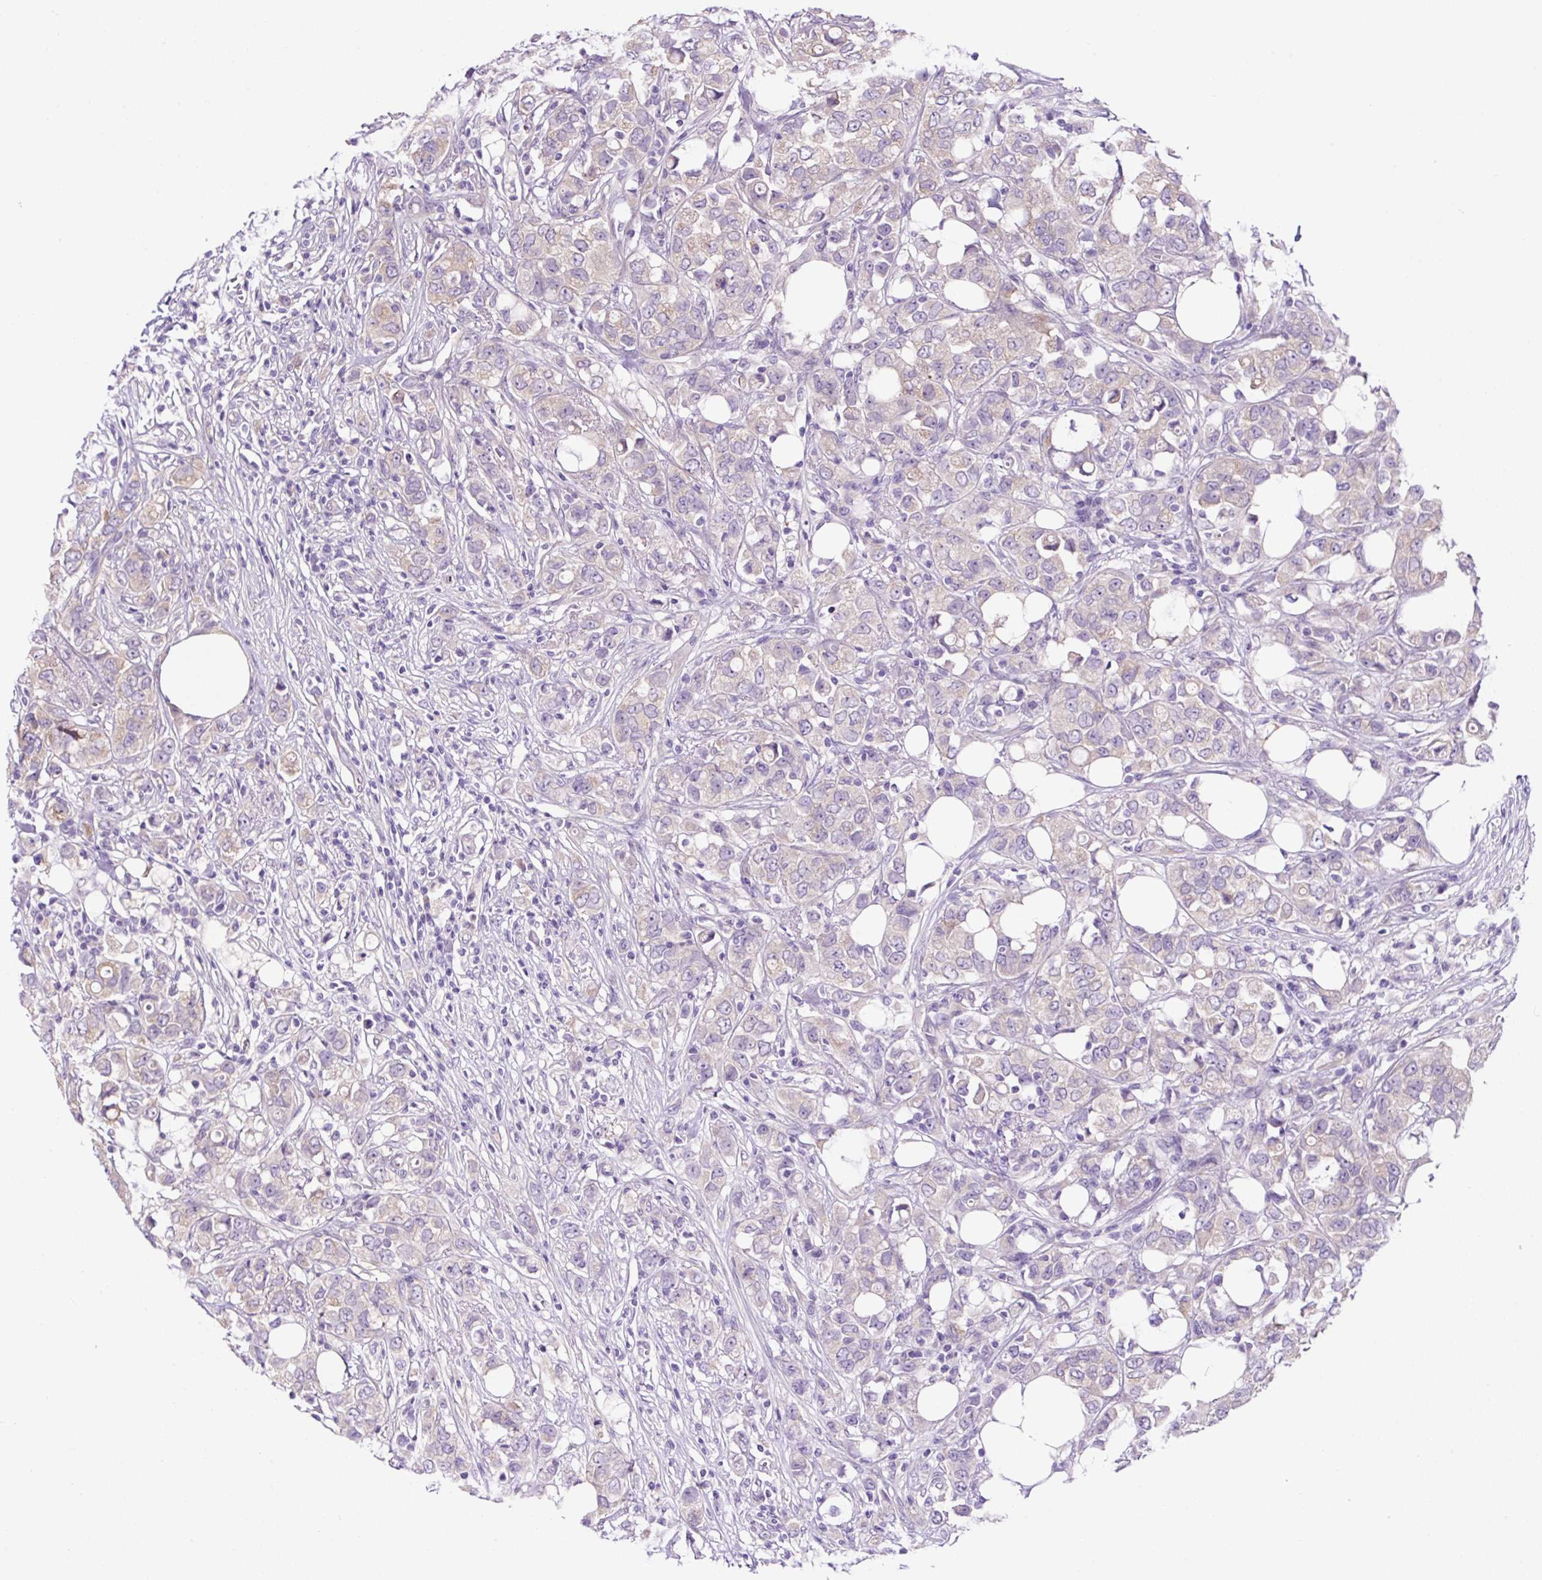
{"staining": {"intensity": "weak", "quantity": "<25%", "location": "cytoplasmic/membranous"}, "tissue": "breast cancer", "cell_type": "Tumor cells", "image_type": "cancer", "snomed": [{"axis": "morphology", "description": "Lobular carcinoma"}, {"axis": "topography", "description": "Breast"}], "caption": "Immunohistochemistry (IHC) photomicrograph of neoplastic tissue: human lobular carcinoma (breast) stained with DAB (3,3'-diaminobenzidine) reveals no significant protein positivity in tumor cells. (DAB IHC, high magnification).", "gene": "GORASP1", "patient": {"sex": "female", "age": 91}}